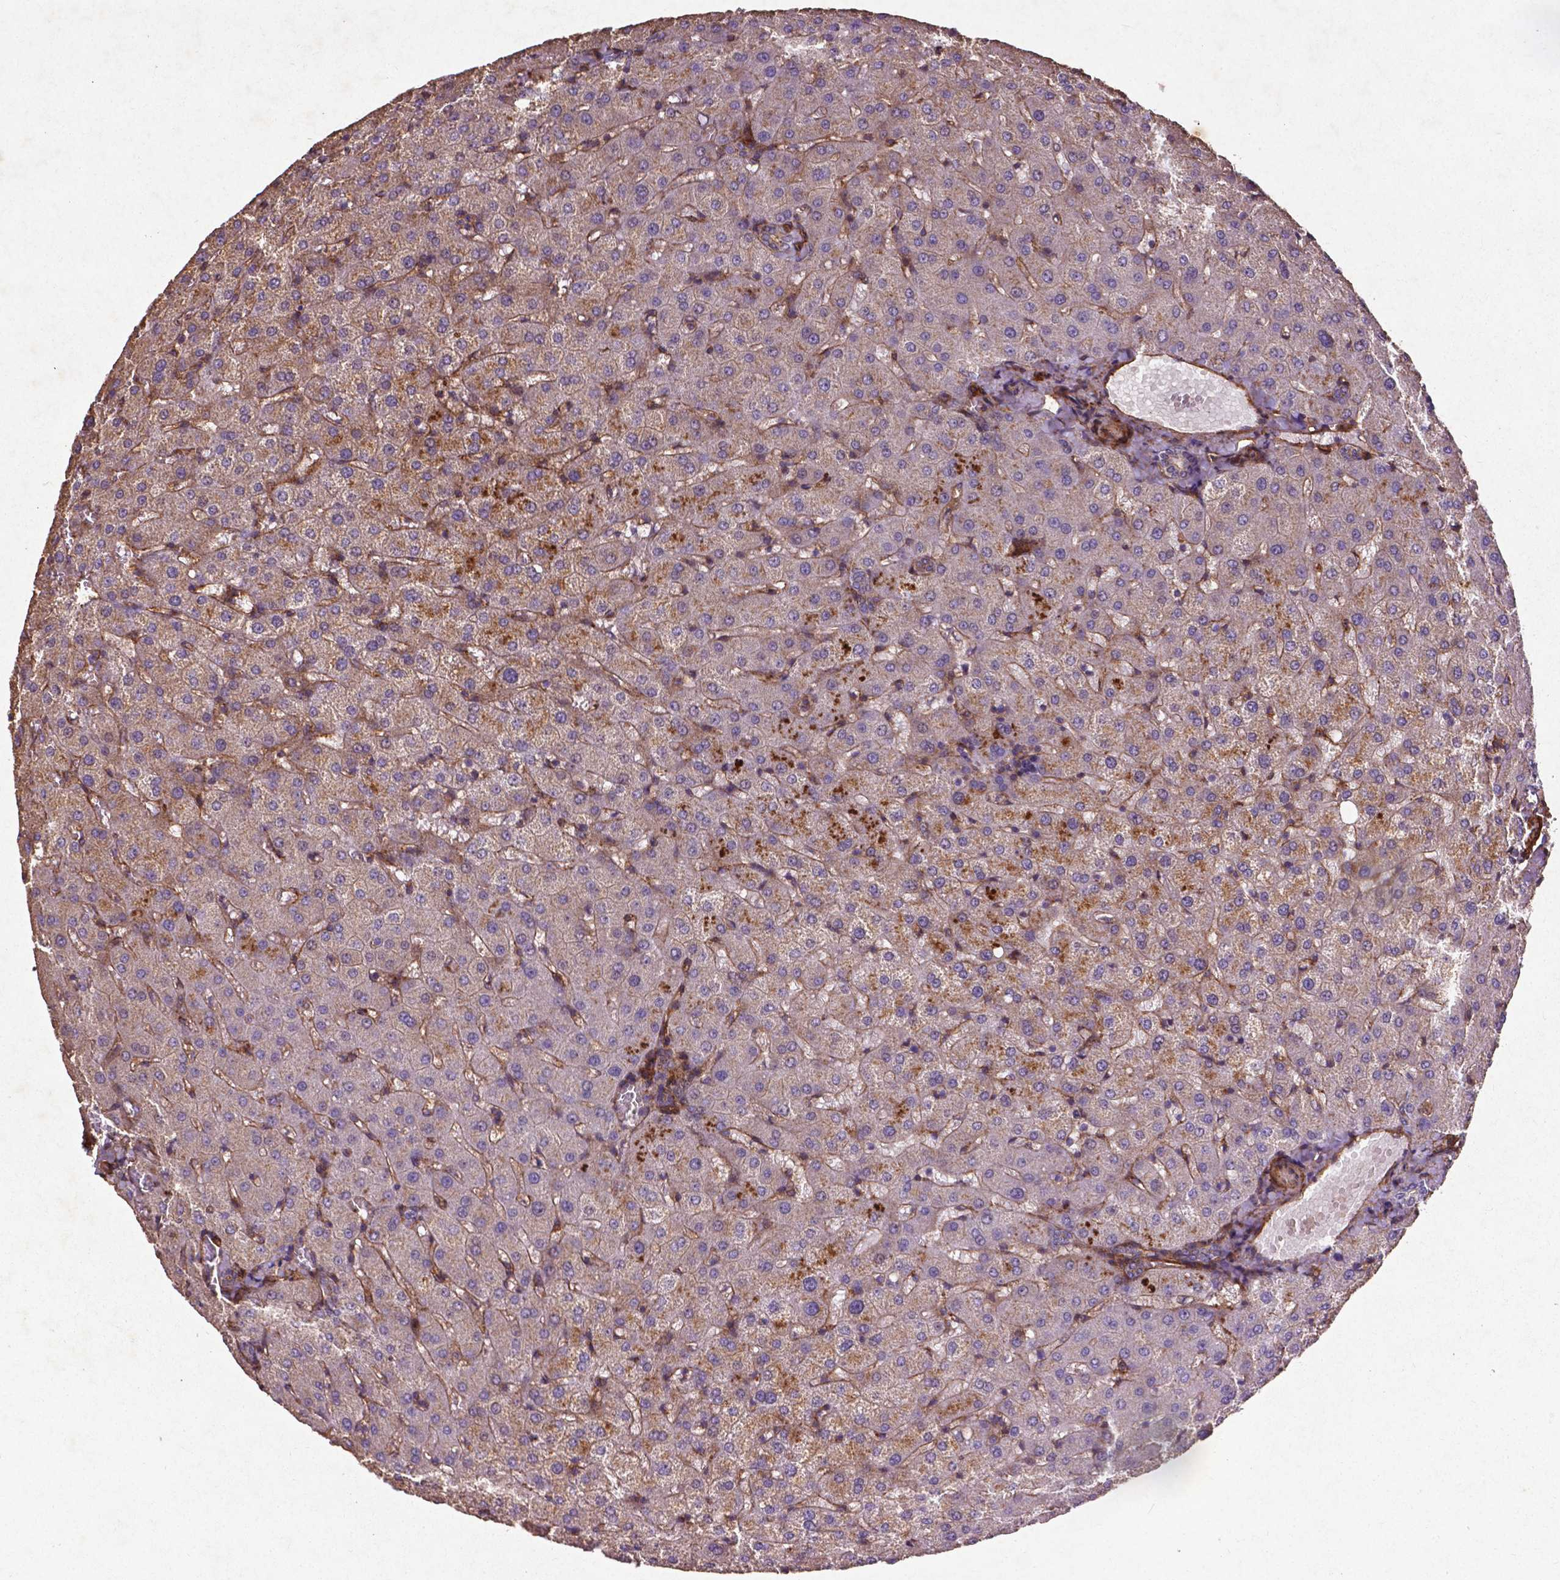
{"staining": {"intensity": "negative", "quantity": "none", "location": "none"}, "tissue": "liver", "cell_type": "Cholangiocytes", "image_type": "normal", "snomed": [{"axis": "morphology", "description": "Normal tissue, NOS"}, {"axis": "topography", "description": "Liver"}], "caption": "IHC of unremarkable human liver demonstrates no staining in cholangiocytes.", "gene": "RRAS", "patient": {"sex": "female", "age": 50}}